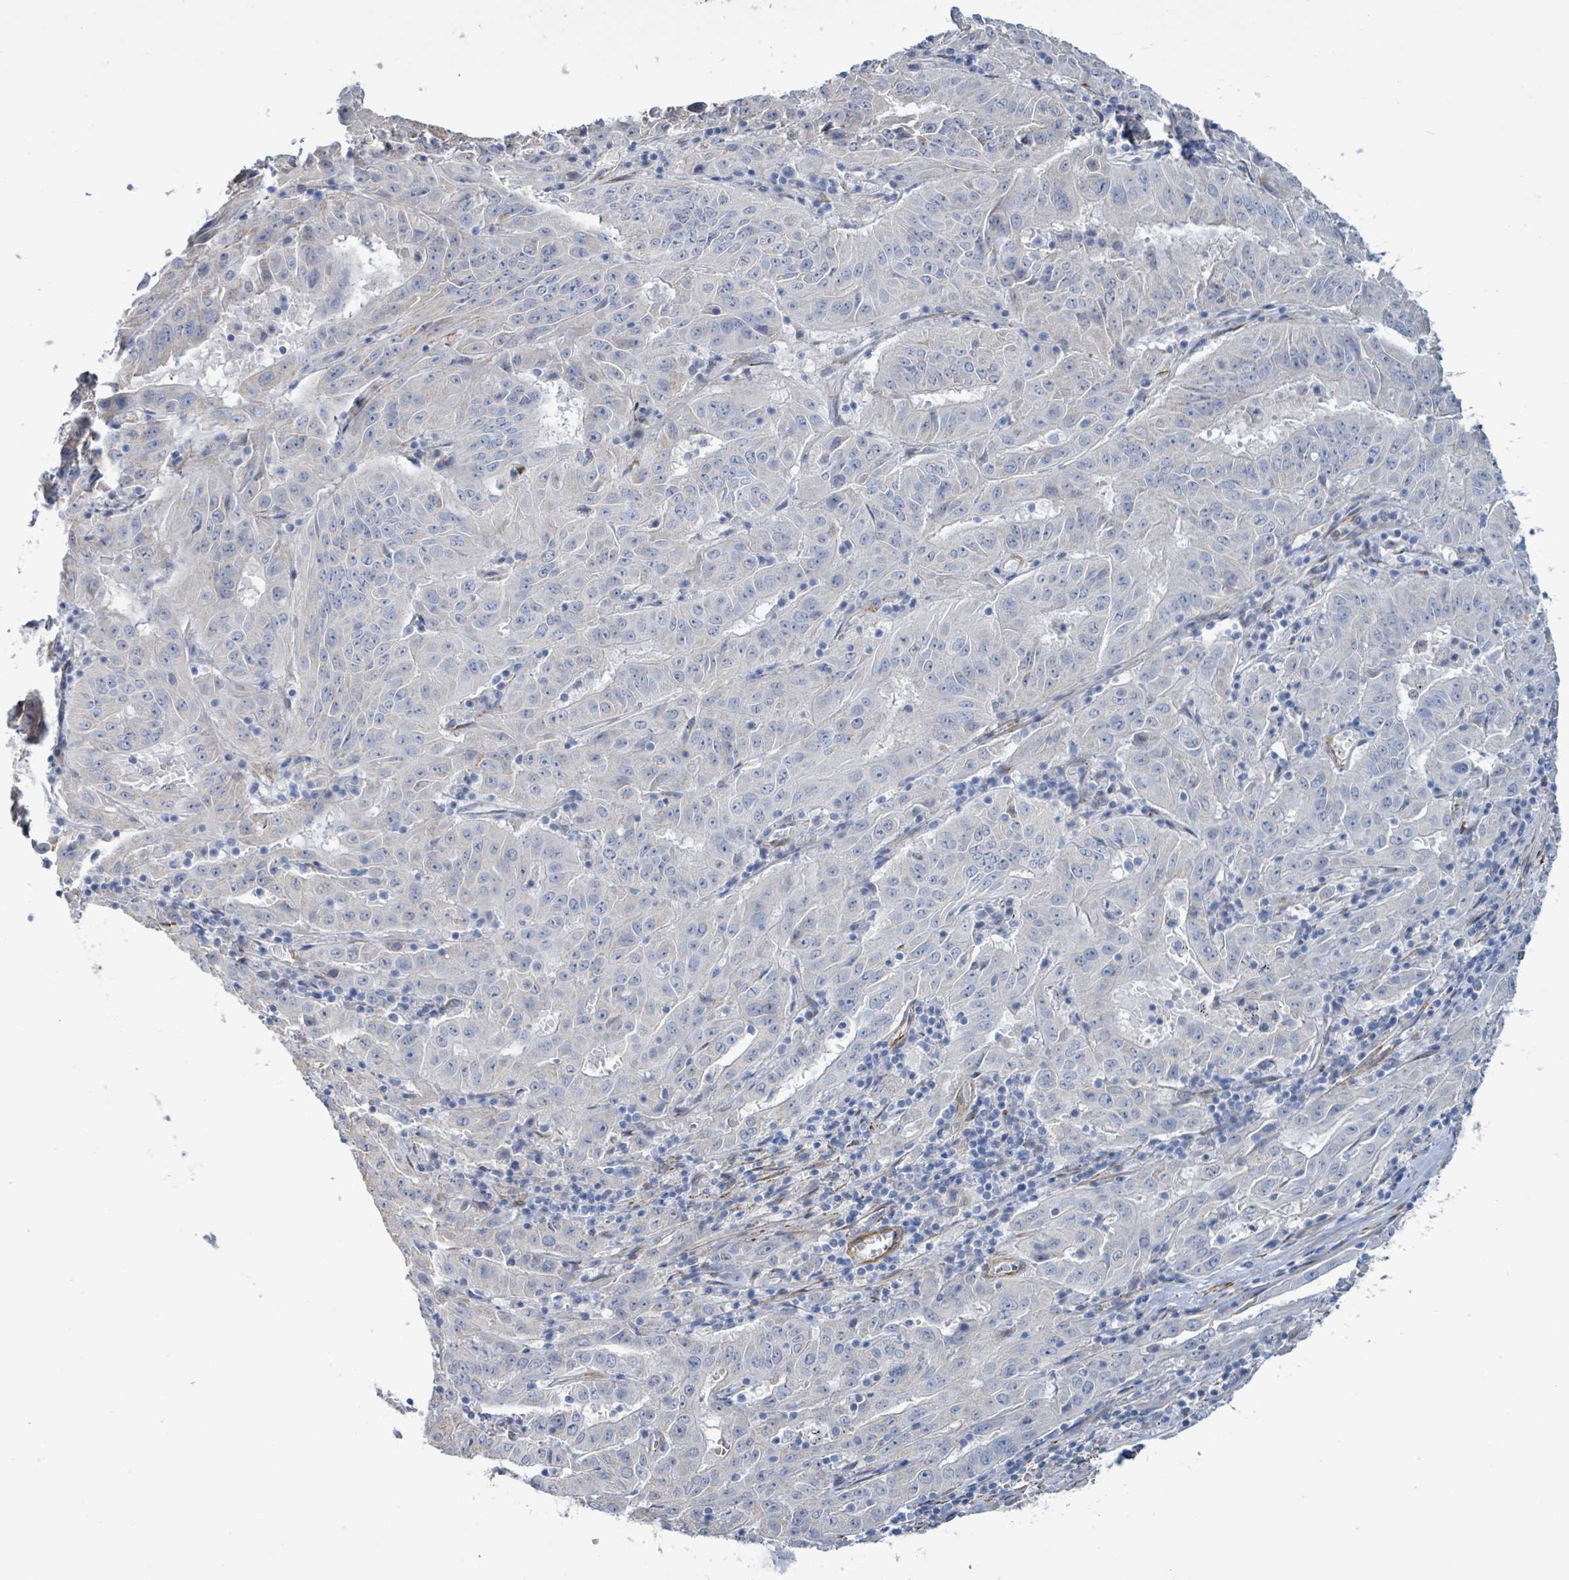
{"staining": {"intensity": "negative", "quantity": "none", "location": "none"}, "tissue": "pancreatic cancer", "cell_type": "Tumor cells", "image_type": "cancer", "snomed": [{"axis": "morphology", "description": "Adenocarcinoma, NOS"}, {"axis": "topography", "description": "Pancreas"}], "caption": "Tumor cells show no significant protein positivity in pancreatic cancer.", "gene": "DMRTC1B", "patient": {"sex": "male", "age": 63}}